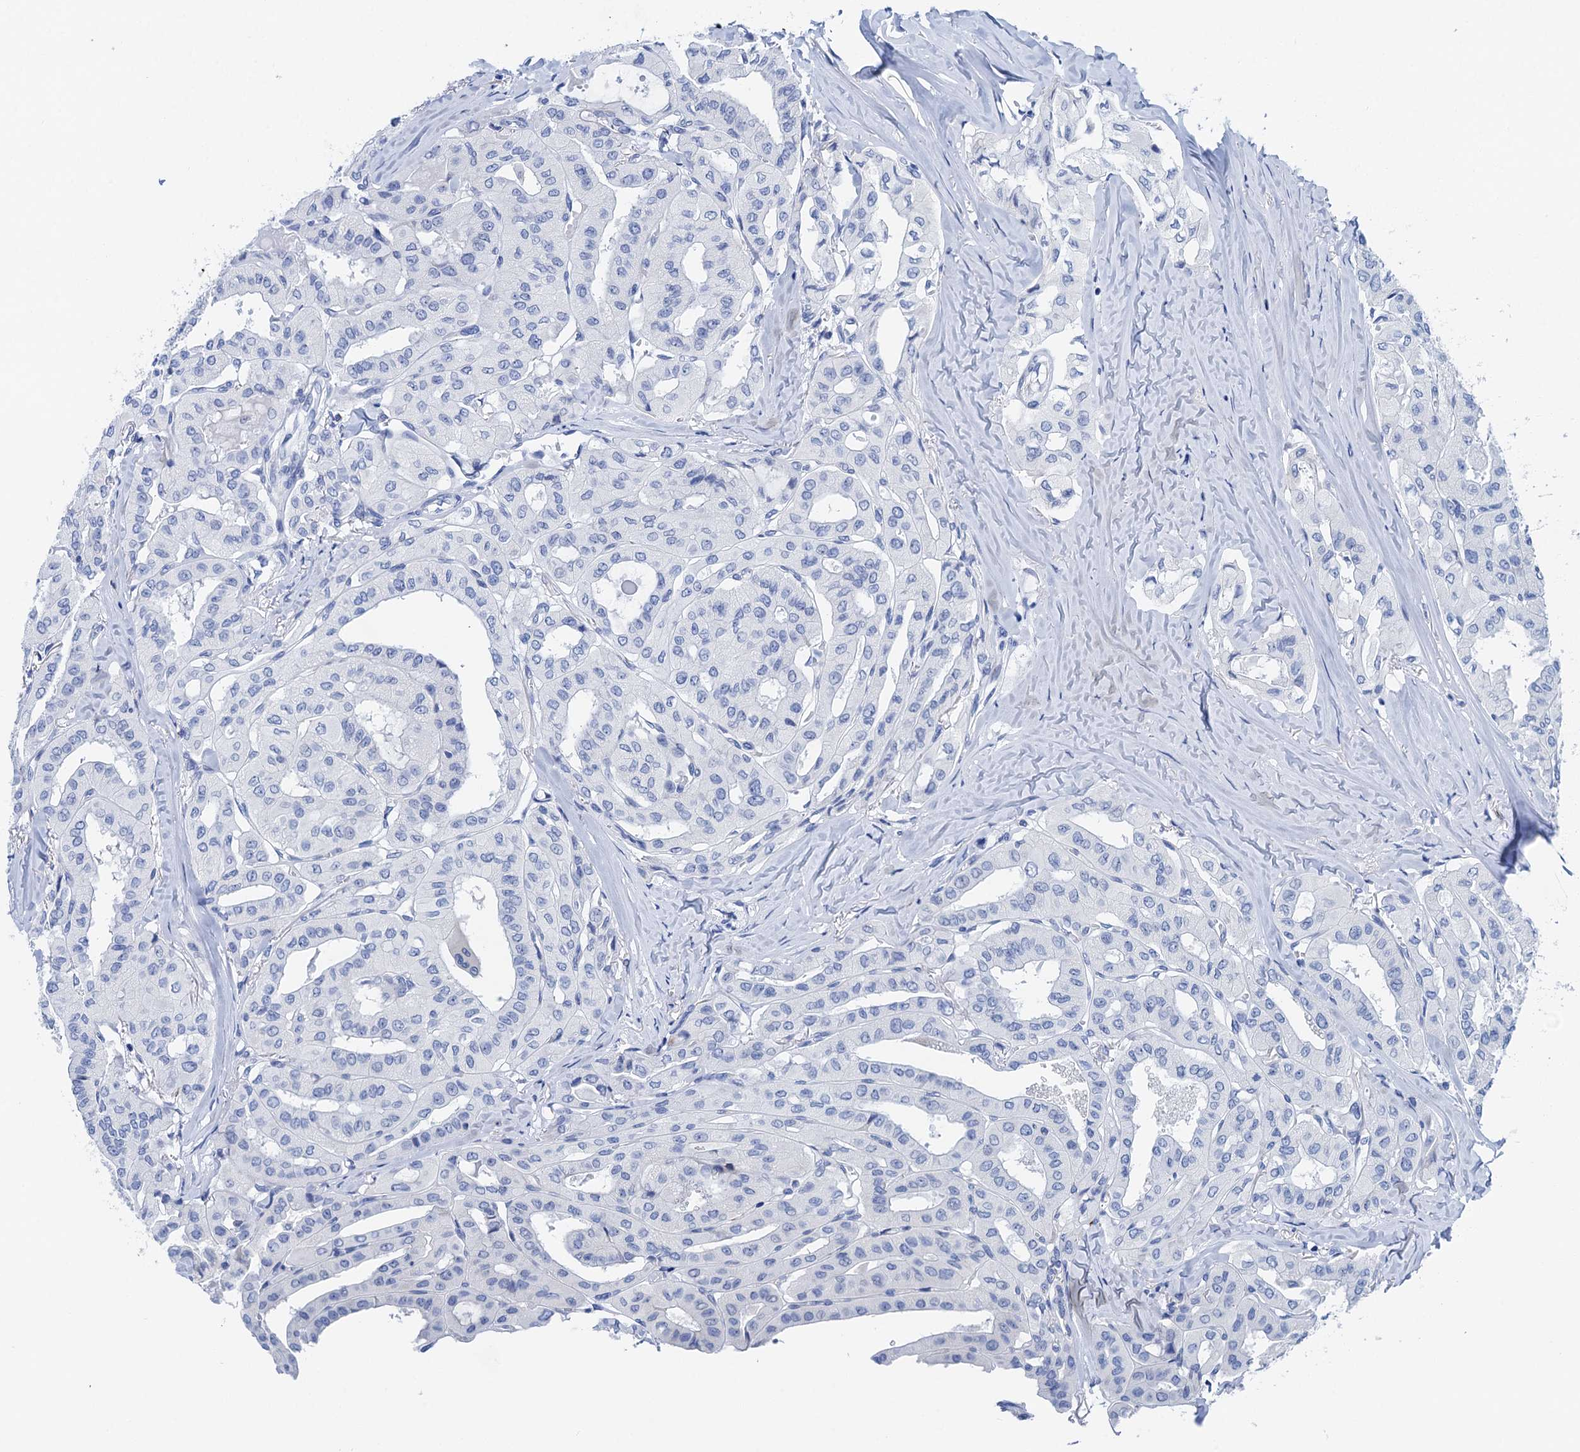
{"staining": {"intensity": "negative", "quantity": "none", "location": "none"}, "tissue": "thyroid cancer", "cell_type": "Tumor cells", "image_type": "cancer", "snomed": [{"axis": "morphology", "description": "Papillary adenocarcinoma, NOS"}, {"axis": "topography", "description": "Thyroid gland"}], "caption": "An immunohistochemistry (IHC) micrograph of papillary adenocarcinoma (thyroid) is shown. There is no staining in tumor cells of papillary adenocarcinoma (thyroid). (Brightfield microscopy of DAB (3,3'-diaminobenzidine) IHC at high magnification).", "gene": "NLRP10", "patient": {"sex": "female", "age": 59}}